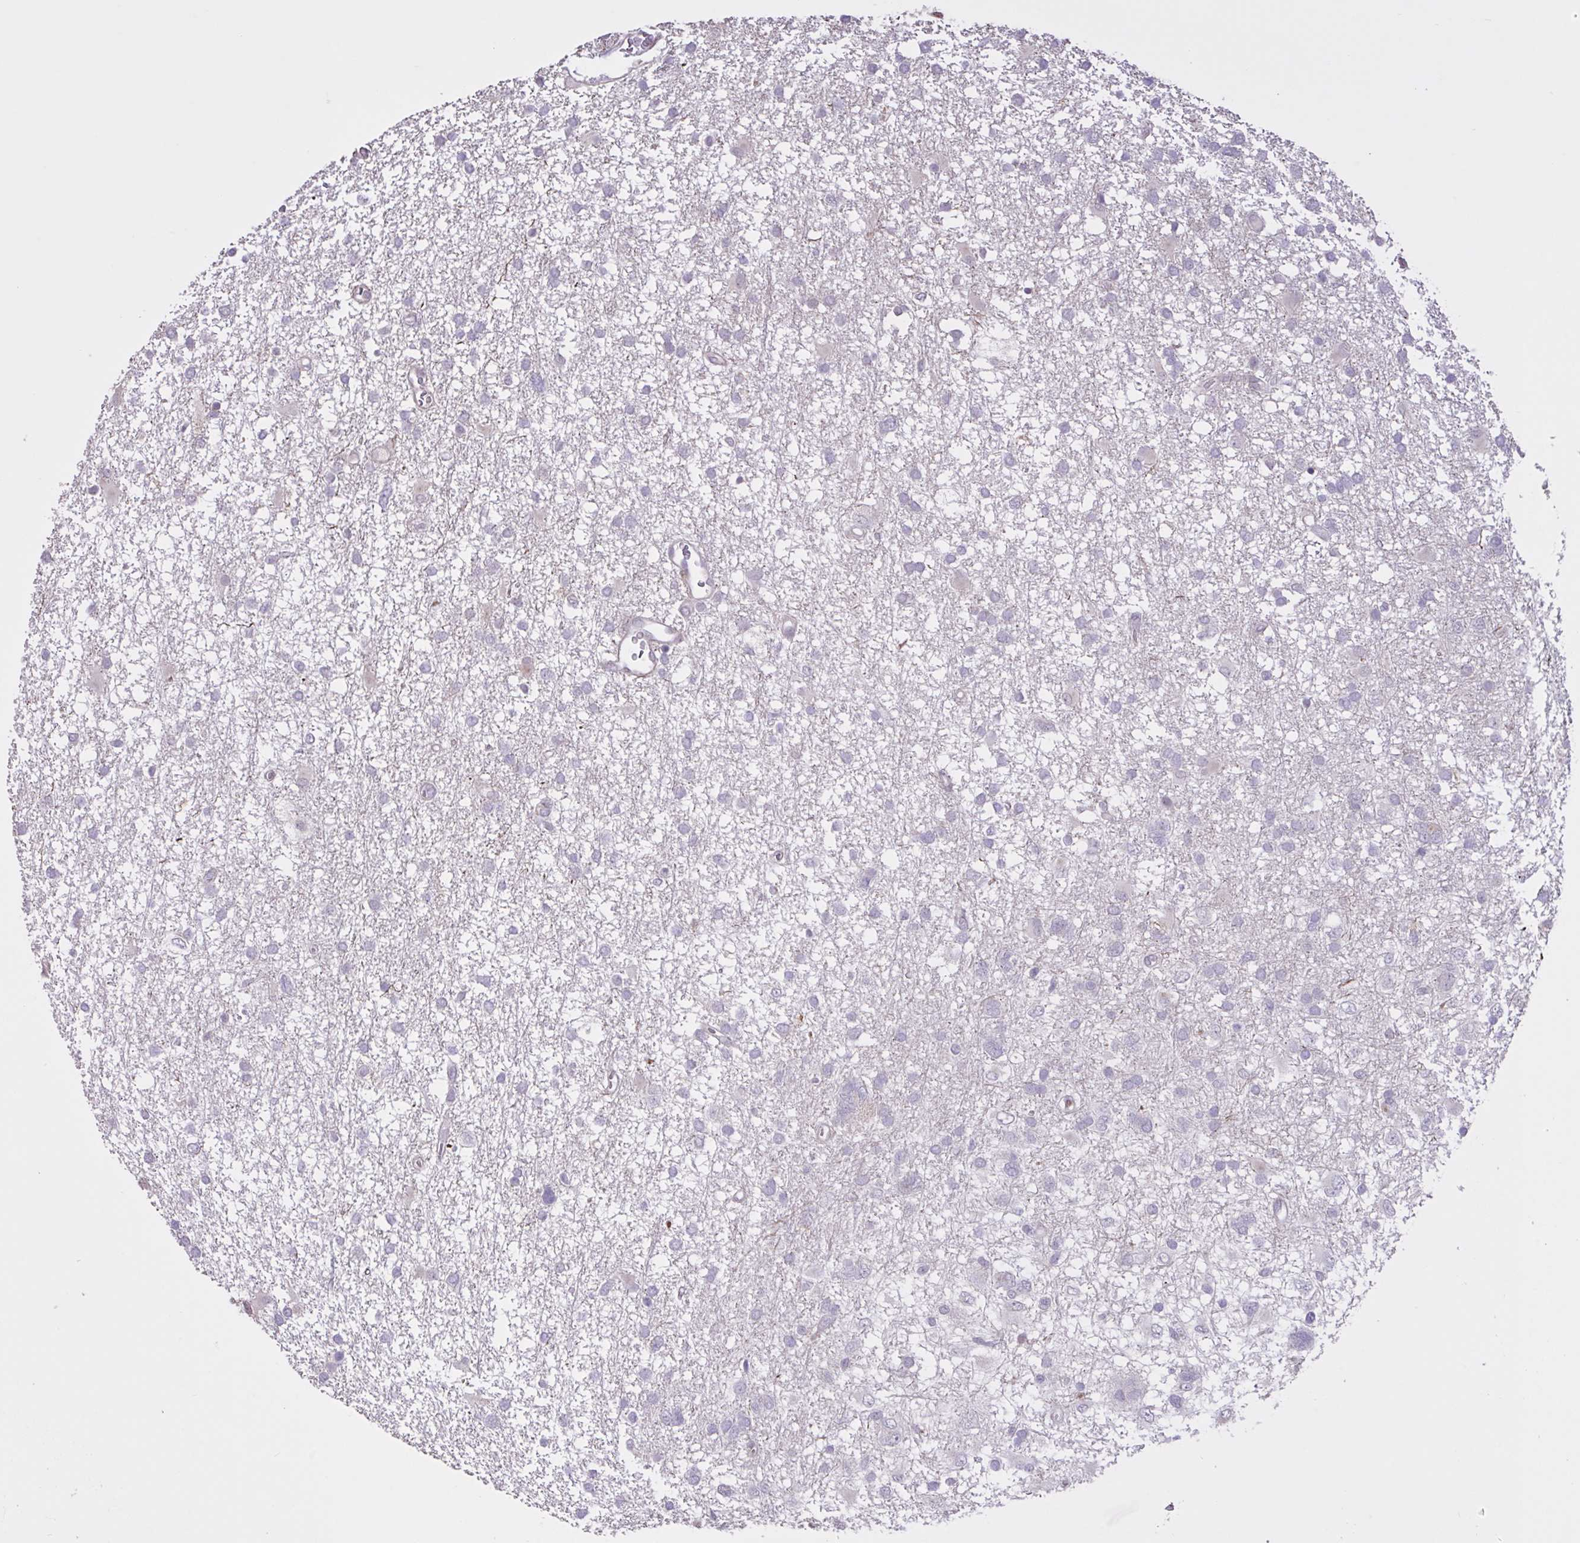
{"staining": {"intensity": "negative", "quantity": "none", "location": "none"}, "tissue": "glioma", "cell_type": "Tumor cells", "image_type": "cancer", "snomed": [{"axis": "morphology", "description": "Glioma, malignant, High grade"}, {"axis": "topography", "description": "Brain"}], "caption": "High power microscopy micrograph of an immunohistochemistry photomicrograph of malignant glioma (high-grade), revealing no significant expression in tumor cells.", "gene": "MRGPRX2", "patient": {"sex": "male", "age": 61}}